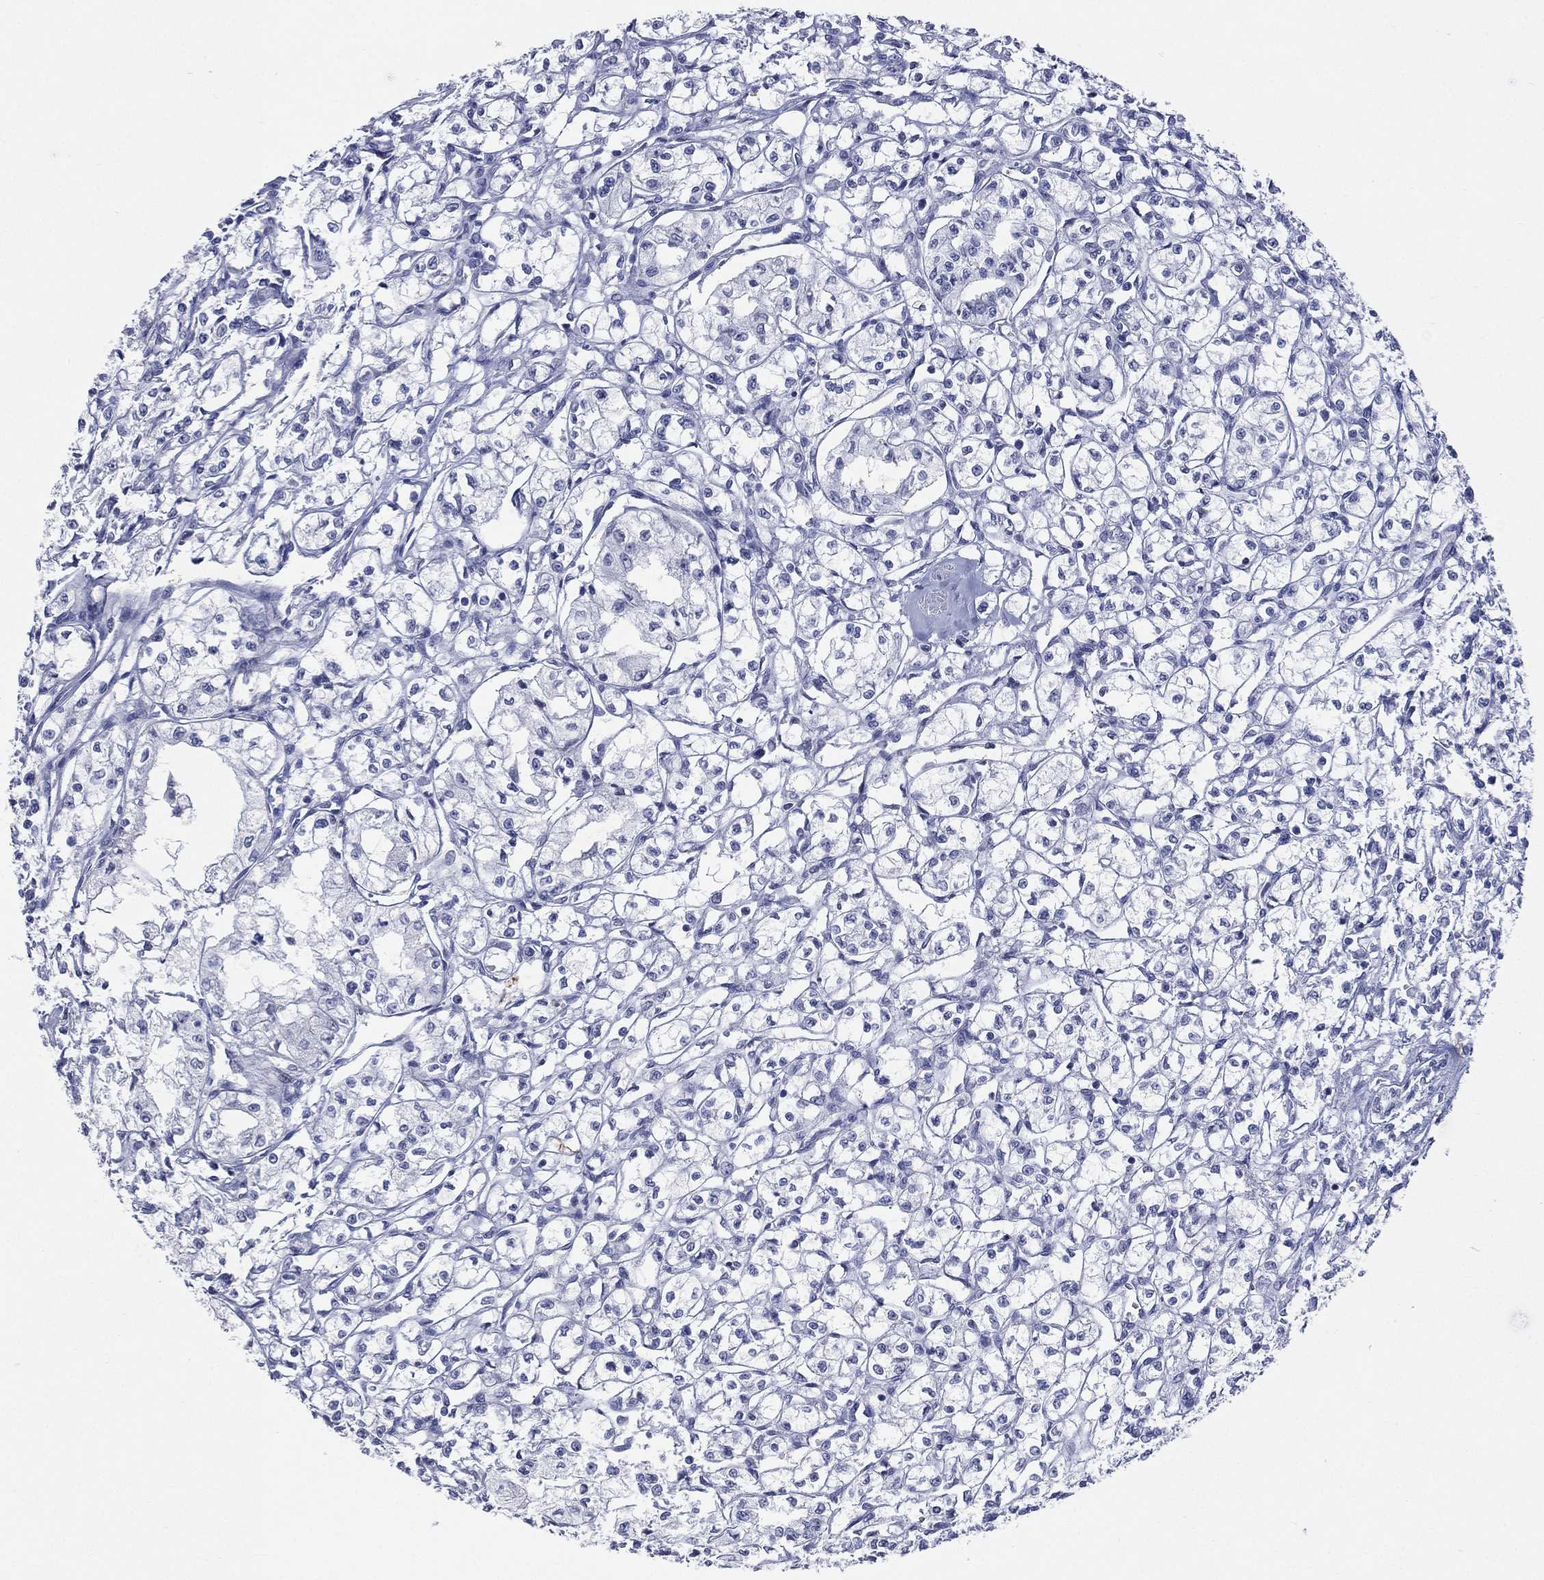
{"staining": {"intensity": "negative", "quantity": "none", "location": "none"}, "tissue": "renal cancer", "cell_type": "Tumor cells", "image_type": "cancer", "snomed": [{"axis": "morphology", "description": "Adenocarcinoma, NOS"}, {"axis": "topography", "description": "Kidney"}], "caption": "Tumor cells show no significant positivity in adenocarcinoma (renal).", "gene": "AKAP3", "patient": {"sex": "male", "age": 56}}